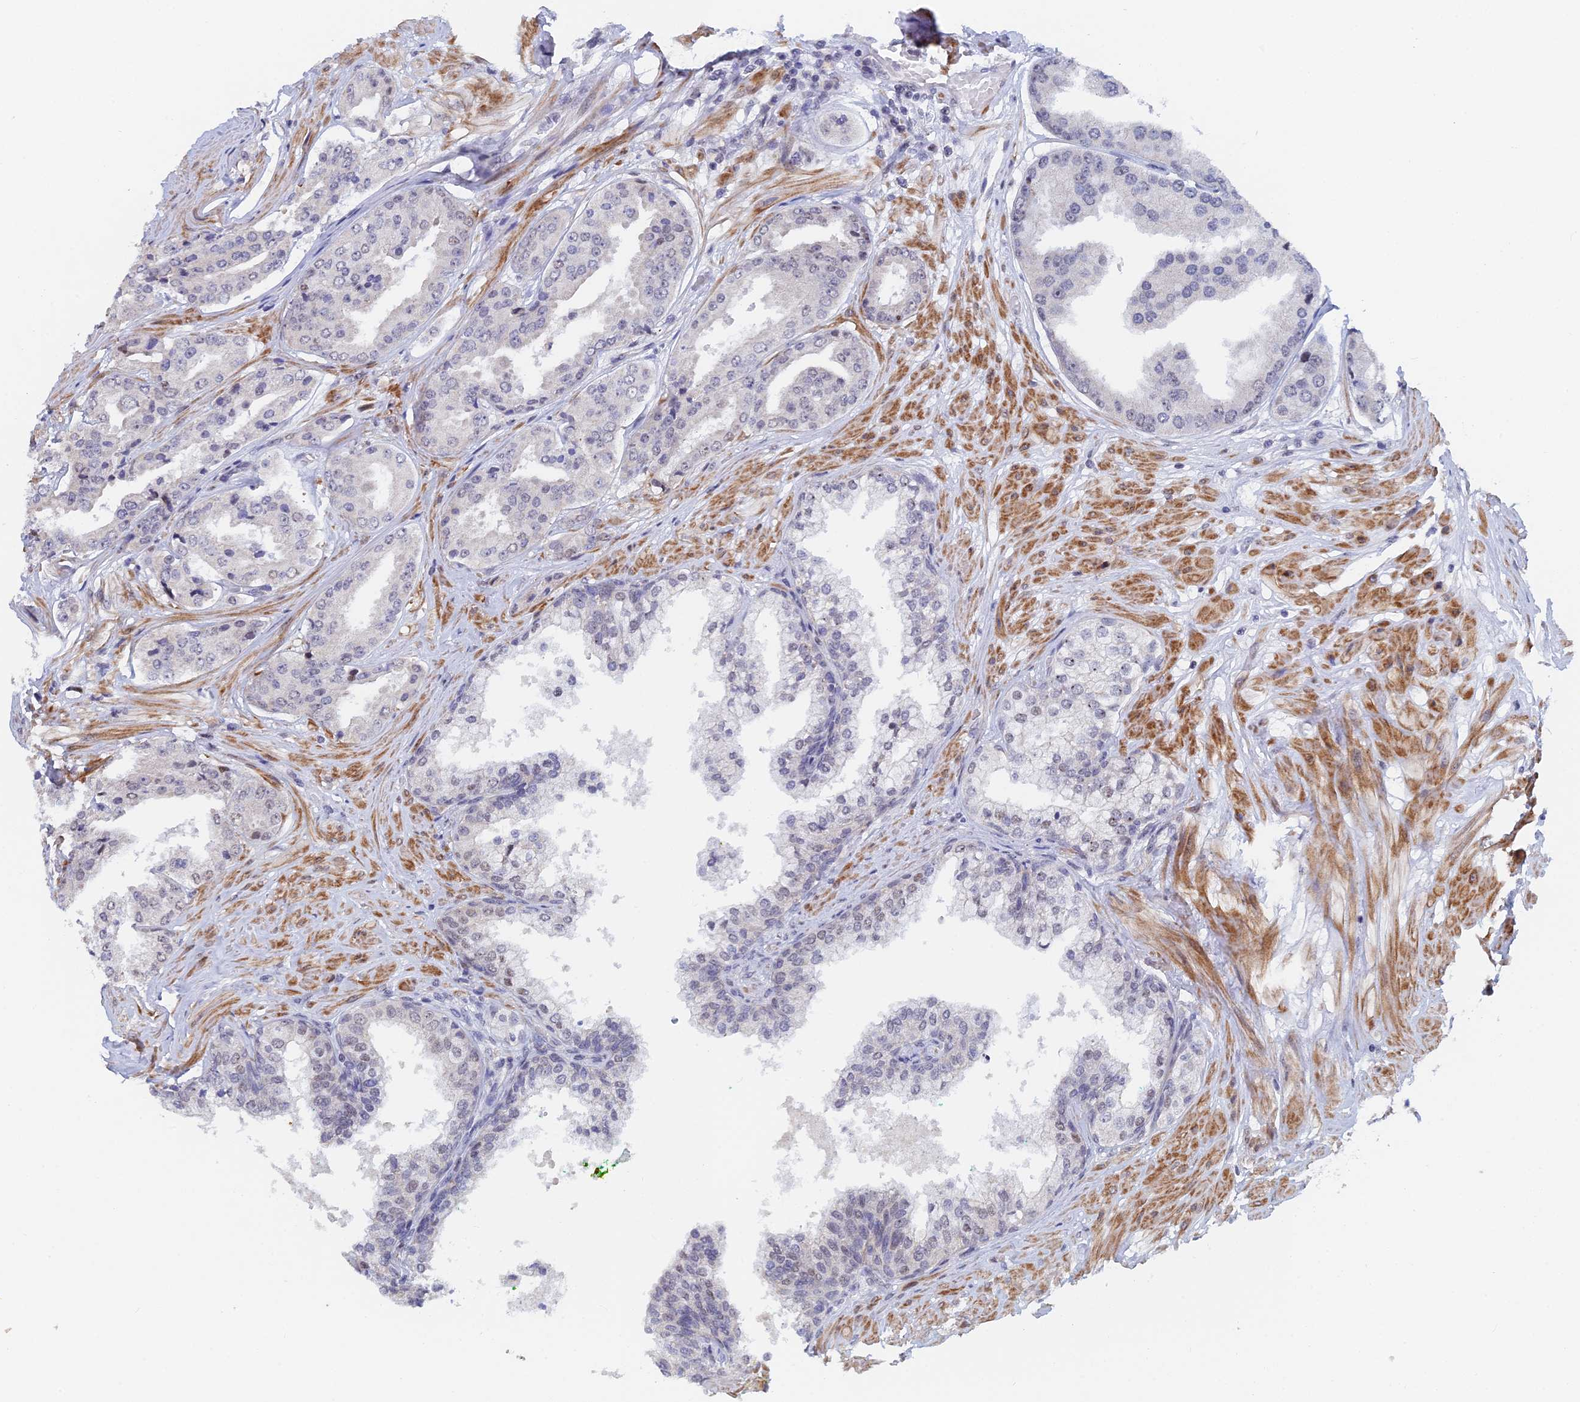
{"staining": {"intensity": "negative", "quantity": "none", "location": "none"}, "tissue": "prostate cancer", "cell_type": "Tumor cells", "image_type": "cancer", "snomed": [{"axis": "morphology", "description": "Adenocarcinoma, High grade"}, {"axis": "topography", "description": "Prostate"}], "caption": "High magnification brightfield microscopy of prostate cancer (high-grade adenocarcinoma) stained with DAB (brown) and counterstained with hematoxylin (blue): tumor cells show no significant positivity. Brightfield microscopy of IHC stained with DAB (3,3'-diaminobenzidine) (brown) and hematoxylin (blue), captured at high magnification.", "gene": "GMNC", "patient": {"sex": "male", "age": 63}}